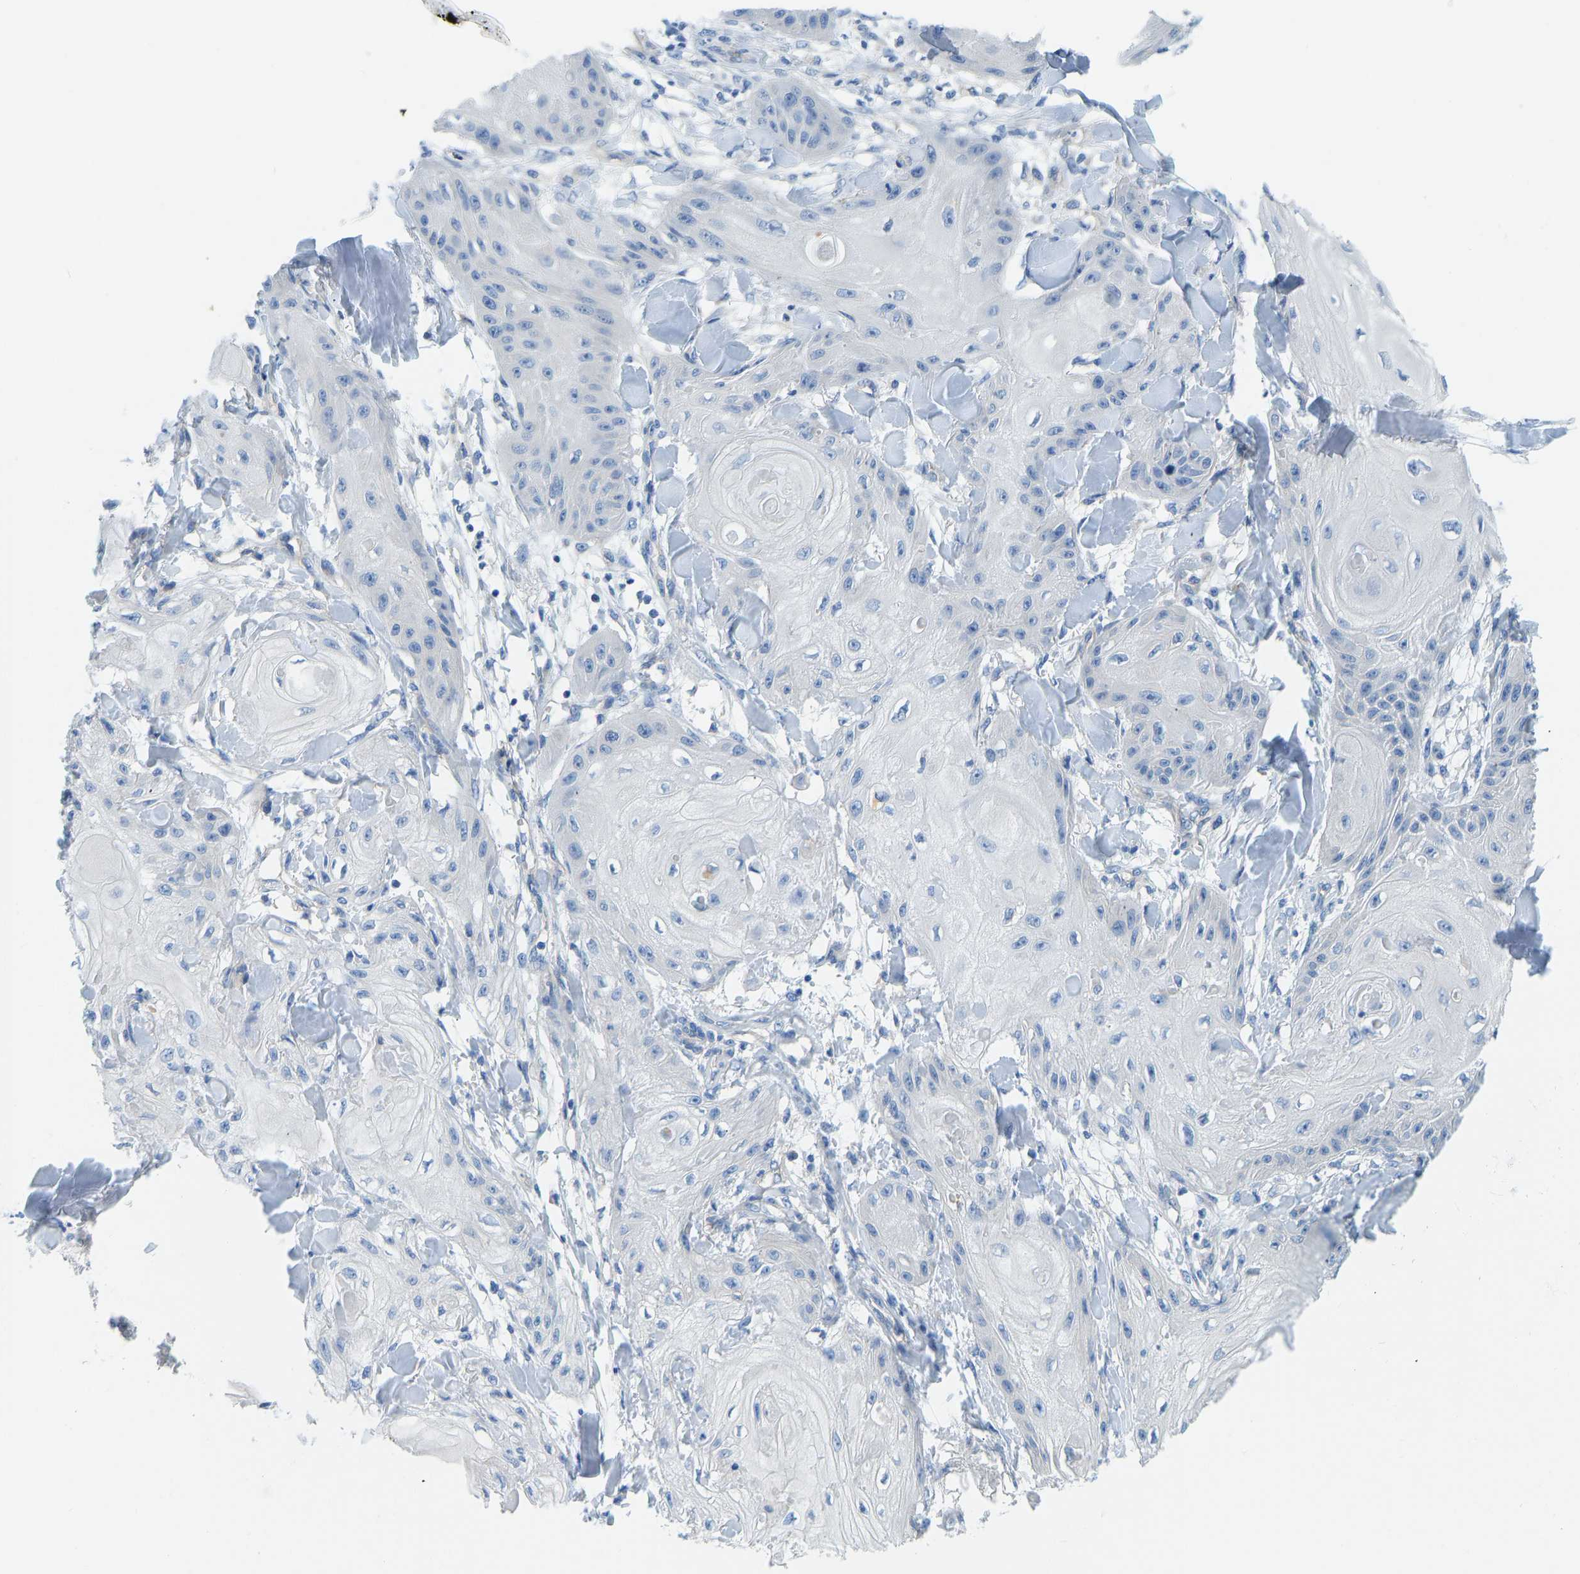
{"staining": {"intensity": "negative", "quantity": "none", "location": "none"}, "tissue": "skin cancer", "cell_type": "Tumor cells", "image_type": "cancer", "snomed": [{"axis": "morphology", "description": "Squamous cell carcinoma, NOS"}, {"axis": "topography", "description": "Skin"}], "caption": "High magnification brightfield microscopy of skin cancer stained with DAB (3,3'-diaminobenzidine) (brown) and counterstained with hematoxylin (blue): tumor cells show no significant expression.", "gene": "CHAD", "patient": {"sex": "male", "age": 74}}